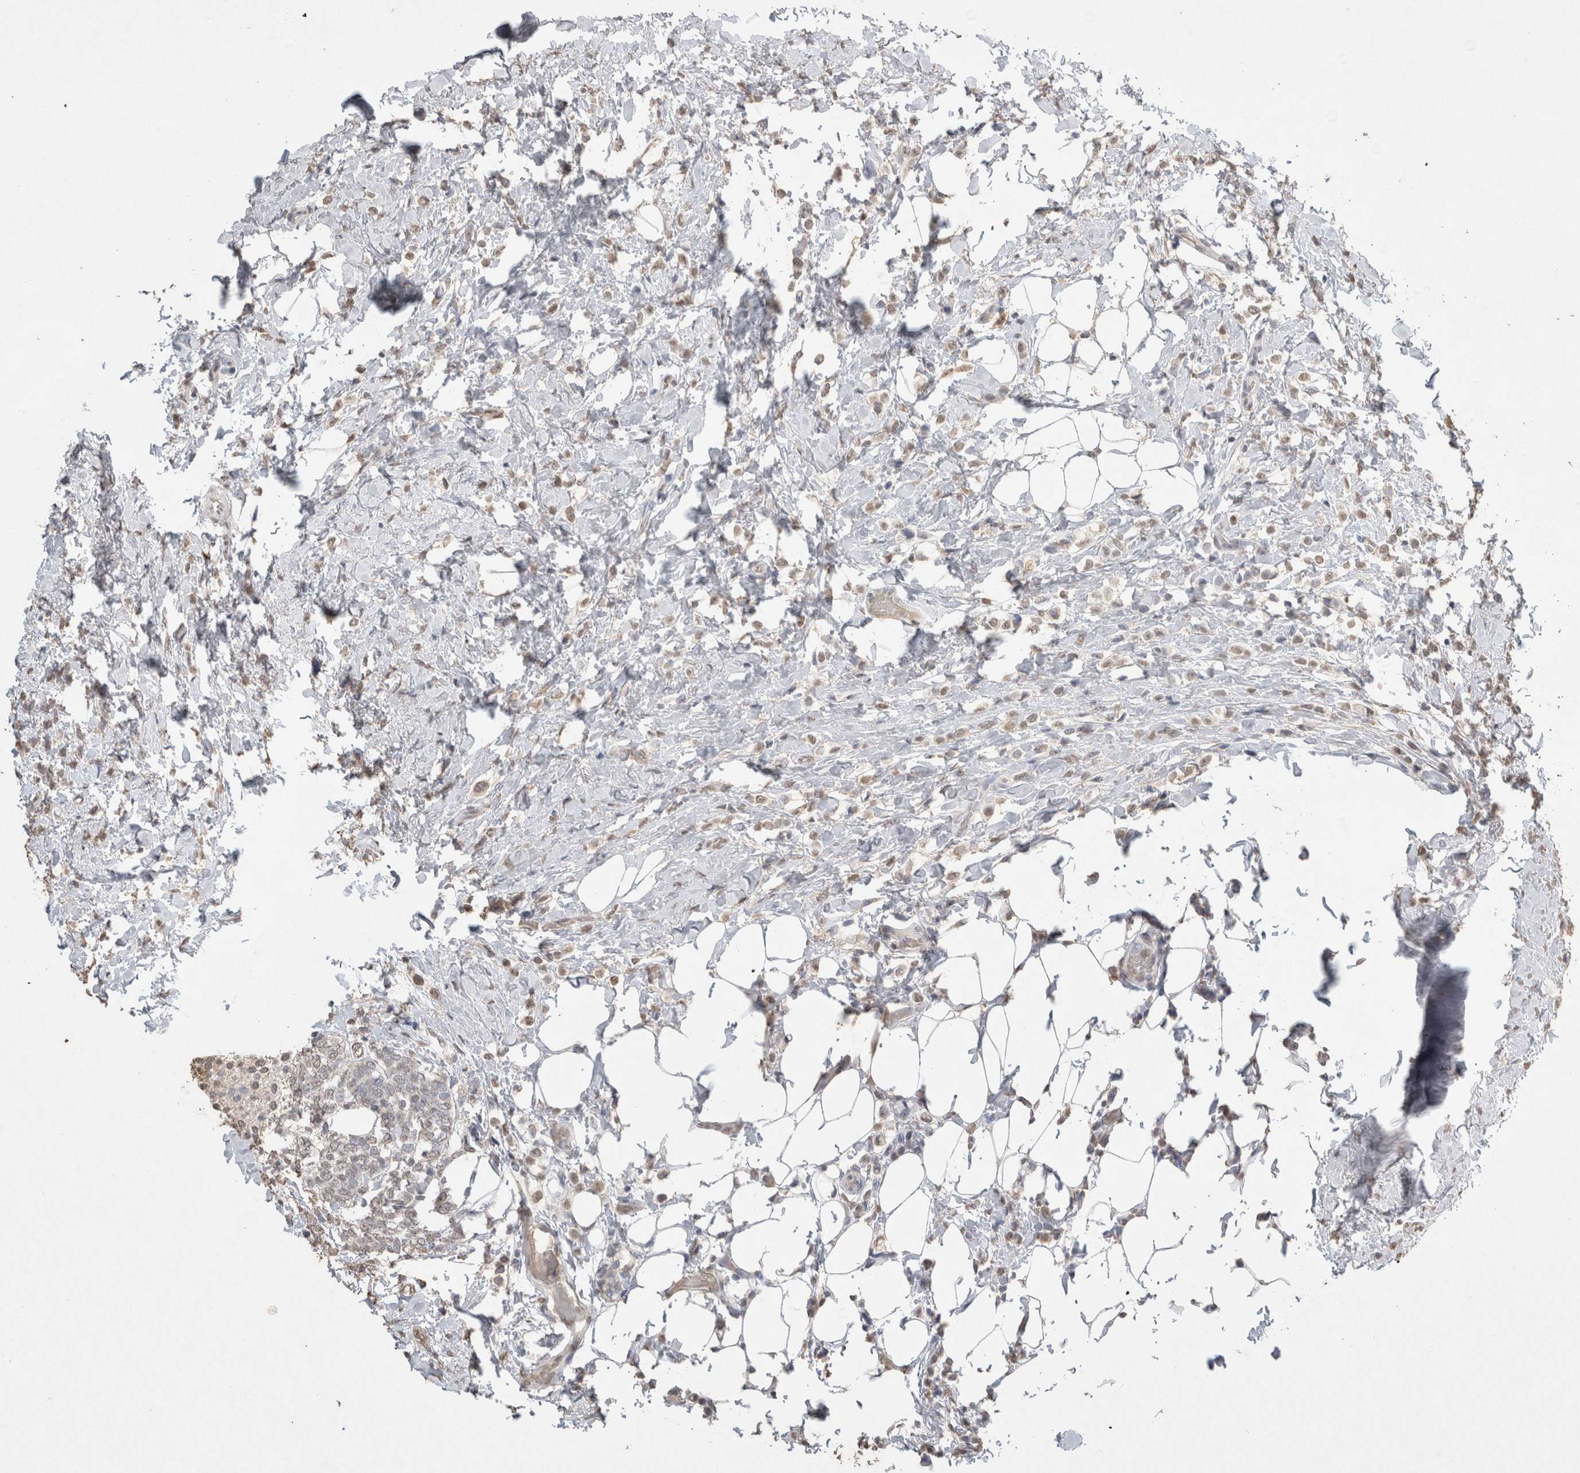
{"staining": {"intensity": "weak", "quantity": "25%-75%", "location": "nuclear"}, "tissue": "breast cancer", "cell_type": "Tumor cells", "image_type": "cancer", "snomed": [{"axis": "morphology", "description": "Lobular carcinoma"}, {"axis": "topography", "description": "Breast"}], "caption": "DAB (3,3'-diaminobenzidine) immunohistochemical staining of lobular carcinoma (breast) exhibits weak nuclear protein positivity in about 25%-75% of tumor cells.", "gene": "LGALS2", "patient": {"sex": "female", "age": 50}}